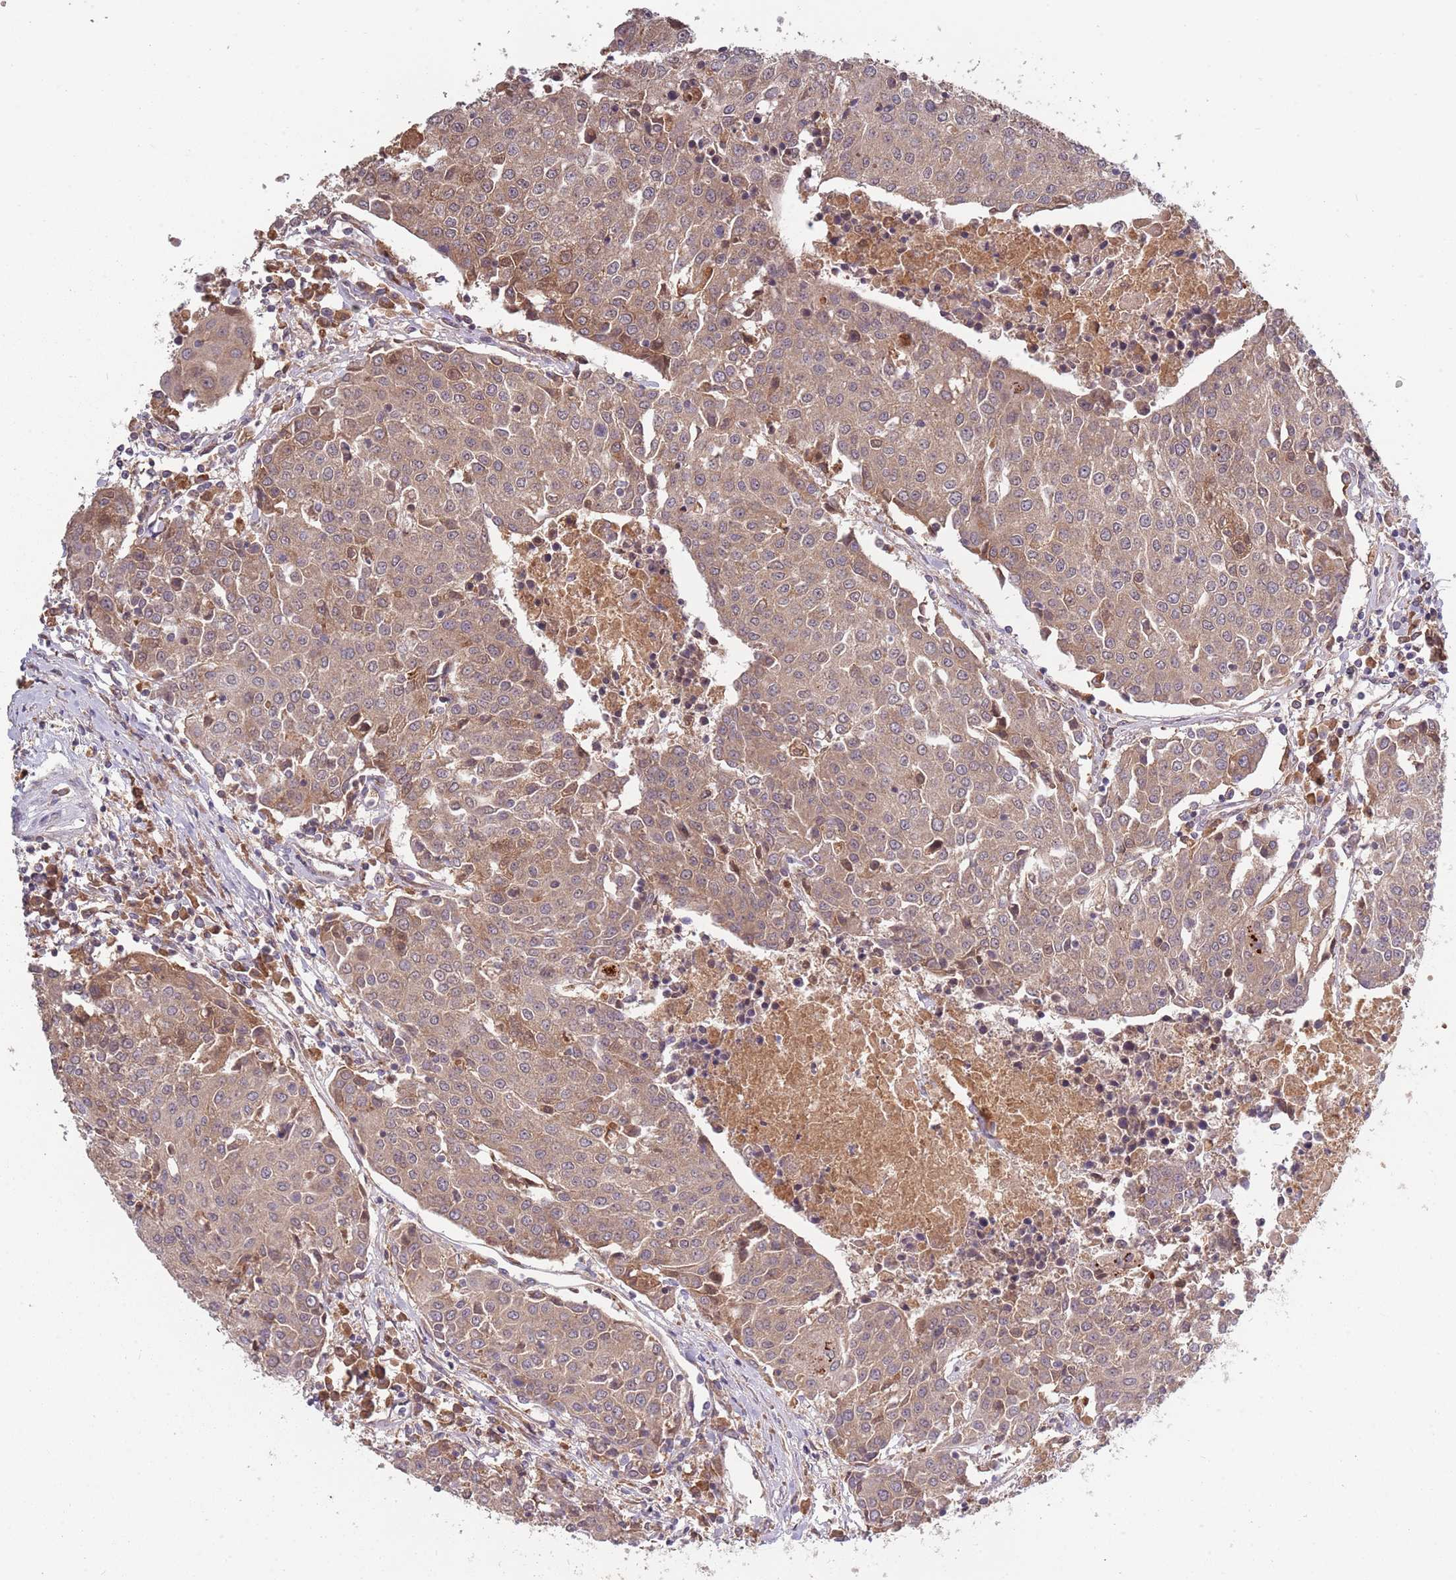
{"staining": {"intensity": "moderate", "quantity": "25%-75%", "location": "cytoplasmic/membranous"}, "tissue": "urothelial cancer", "cell_type": "Tumor cells", "image_type": "cancer", "snomed": [{"axis": "morphology", "description": "Urothelial carcinoma, High grade"}, {"axis": "topography", "description": "Urinary bladder"}], "caption": "Human urothelial carcinoma (high-grade) stained with a brown dye displays moderate cytoplasmic/membranous positive expression in approximately 25%-75% of tumor cells.", "gene": "USP32", "patient": {"sex": "female", "age": 85}}